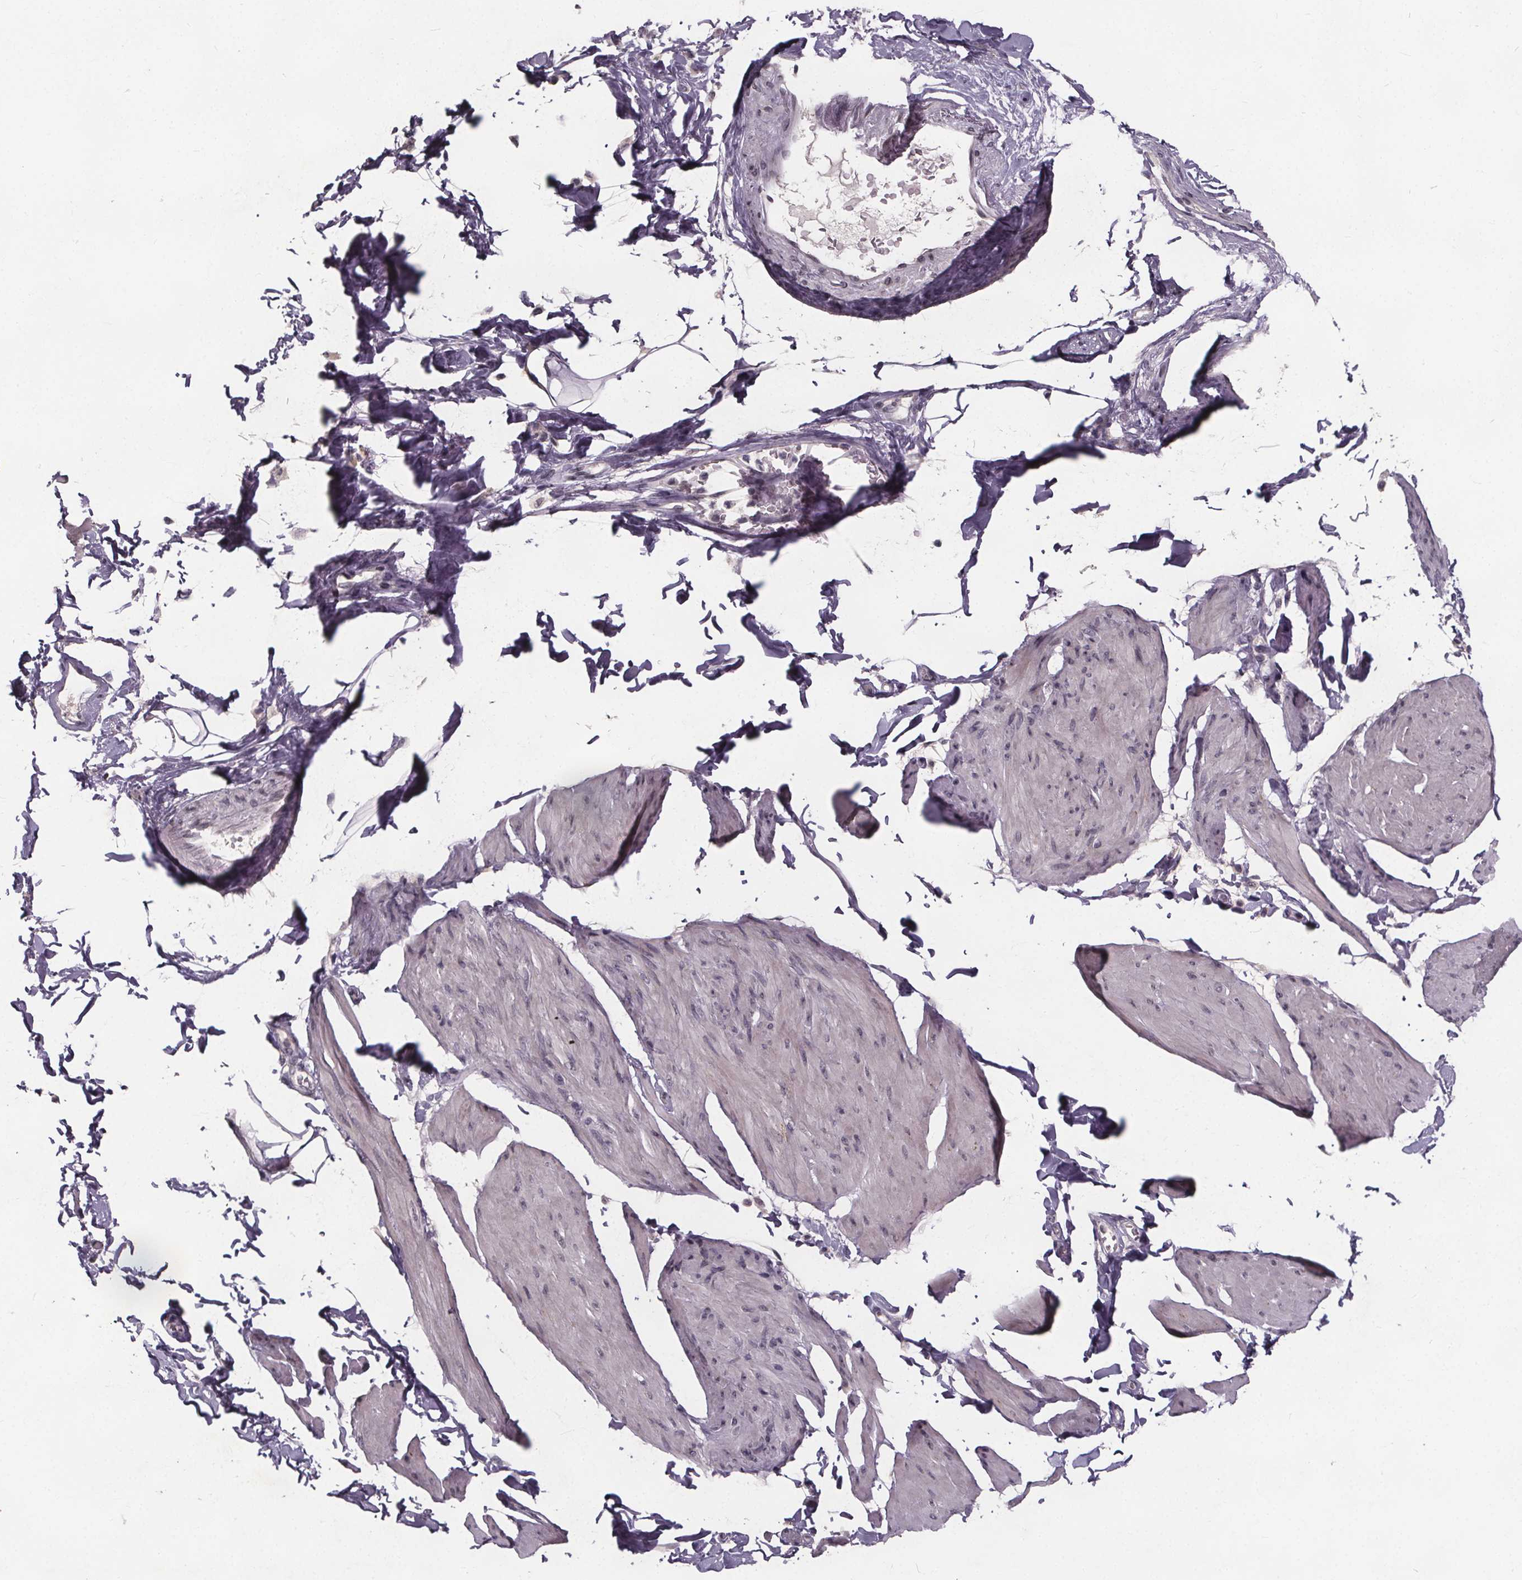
{"staining": {"intensity": "negative", "quantity": "none", "location": "none"}, "tissue": "smooth muscle", "cell_type": "Smooth muscle cells", "image_type": "normal", "snomed": [{"axis": "morphology", "description": "Normal tissue, NOS"}, {"axis": "topography", "description": "Adipose tissue"}, {"axis": "topography", "description": "Smooth muscle"}, {"axis": "topography", "description": "Peripheral nerve tissue"}], "caption": "Immunohistochemistry (IHC) micrograph of benign smooth muscle: smooth muscle stained with DAB demonstrates no significant protein expression in smooth muscle cells.", "gene": "FAM181B", "patient": {"sex": "male", "age": 83}}